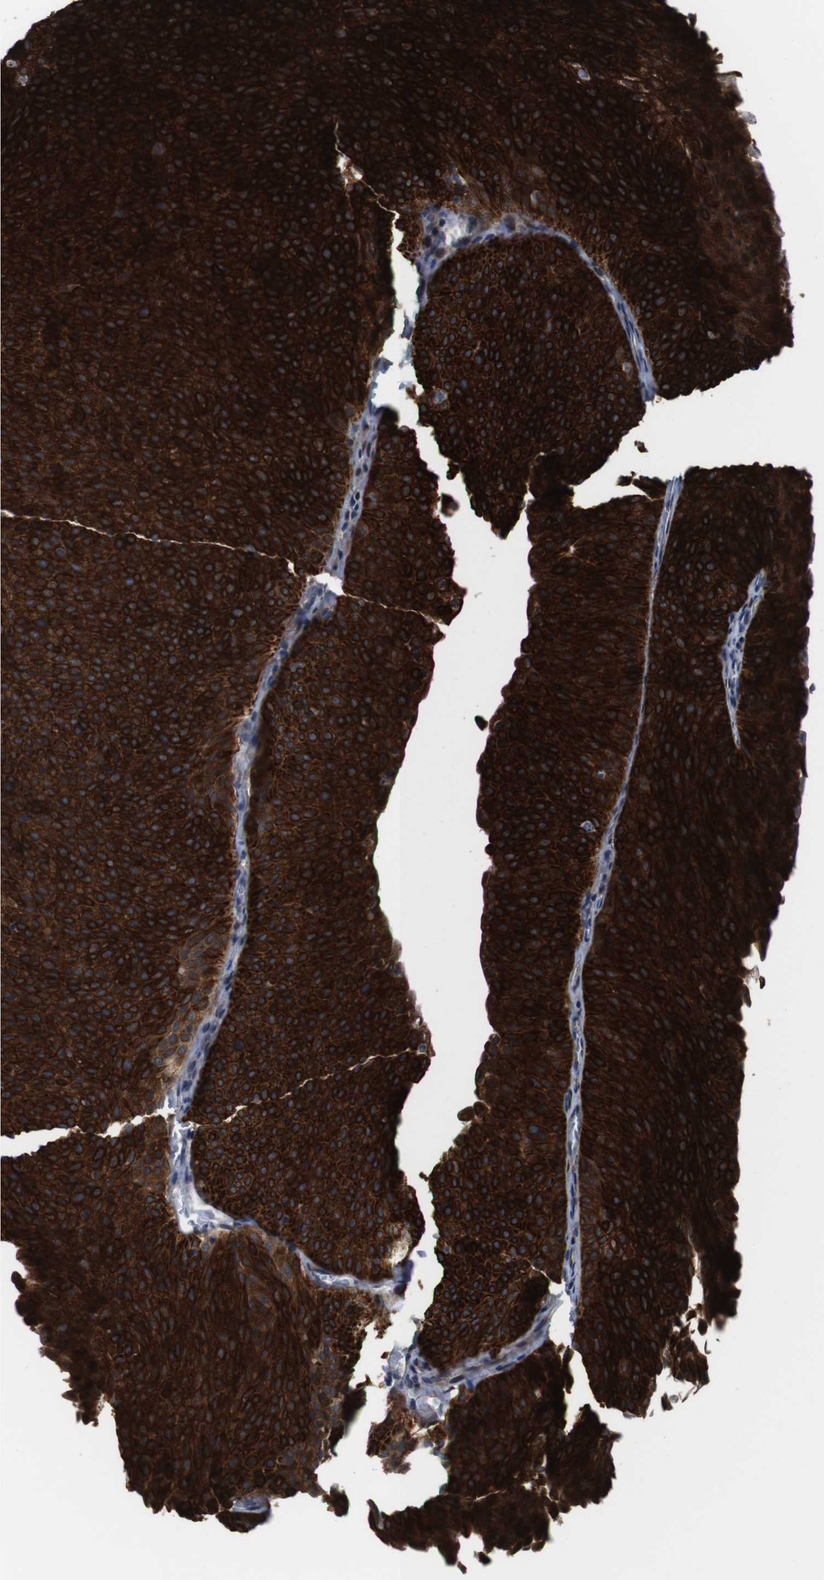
{"staining": {"intensity": "strong", "quantity": ">75%", "location": "cytoplasmic/membranous,nuclear"}, "tissue": "urothelial cancer", "cell_type": "Tumor cells", "image_type": "cancer", "snomed": [{"axis": "morphology", "description": "Urothelial carcinoma, Low grade"}, {"axis": "topography", "description": "Urinary bladder"}], "caption": "DAB immunohistochemical staining of human urothelial cancer demonstrates strong cytoplasmic/membranous and nuclear protein staining in about >75% of tumor cells.", "gene": "PCOLCE2", "patient": {"sex": "male", "age": 78}}